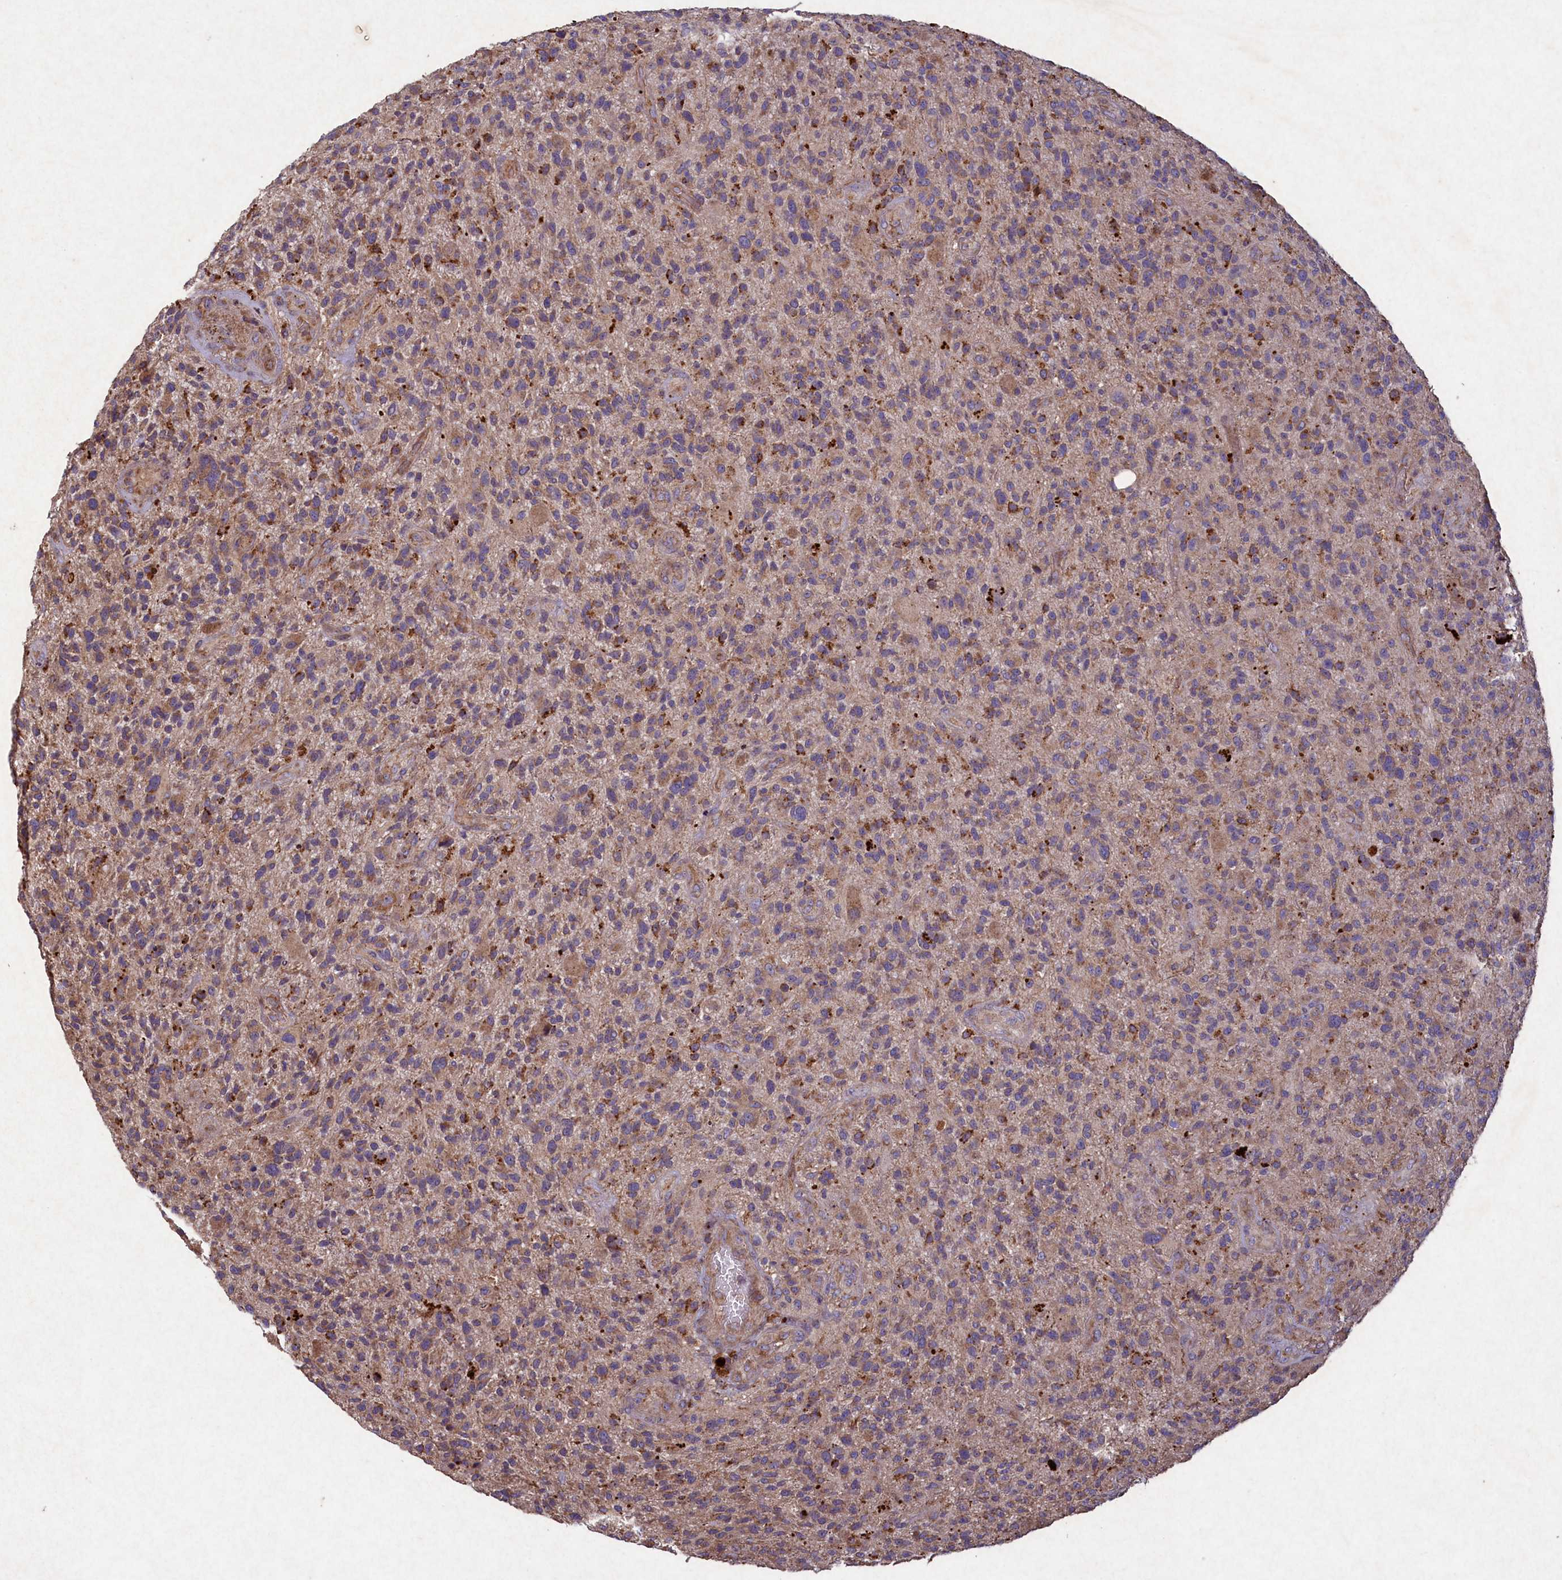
{"staining": {"intensity": "moderate", "quantity": "<25%", "location": "cytoplasmic/membranous"}, "tissue": "glioma", "cell_type": "Tumor cells", "image_type": "cancer", "snomed": [{"axis": "morphology", "description": "Glioma, malignant, High grade"}, {"axis": "topography", "description": "Brain"}], "caption": "An image of glioma stained for a protein displays moderate cytoplasmic/membranous brown staining in tumor cells.", "gene": "CIAO2B", "patient": {"sex": "male", "age": 47}}